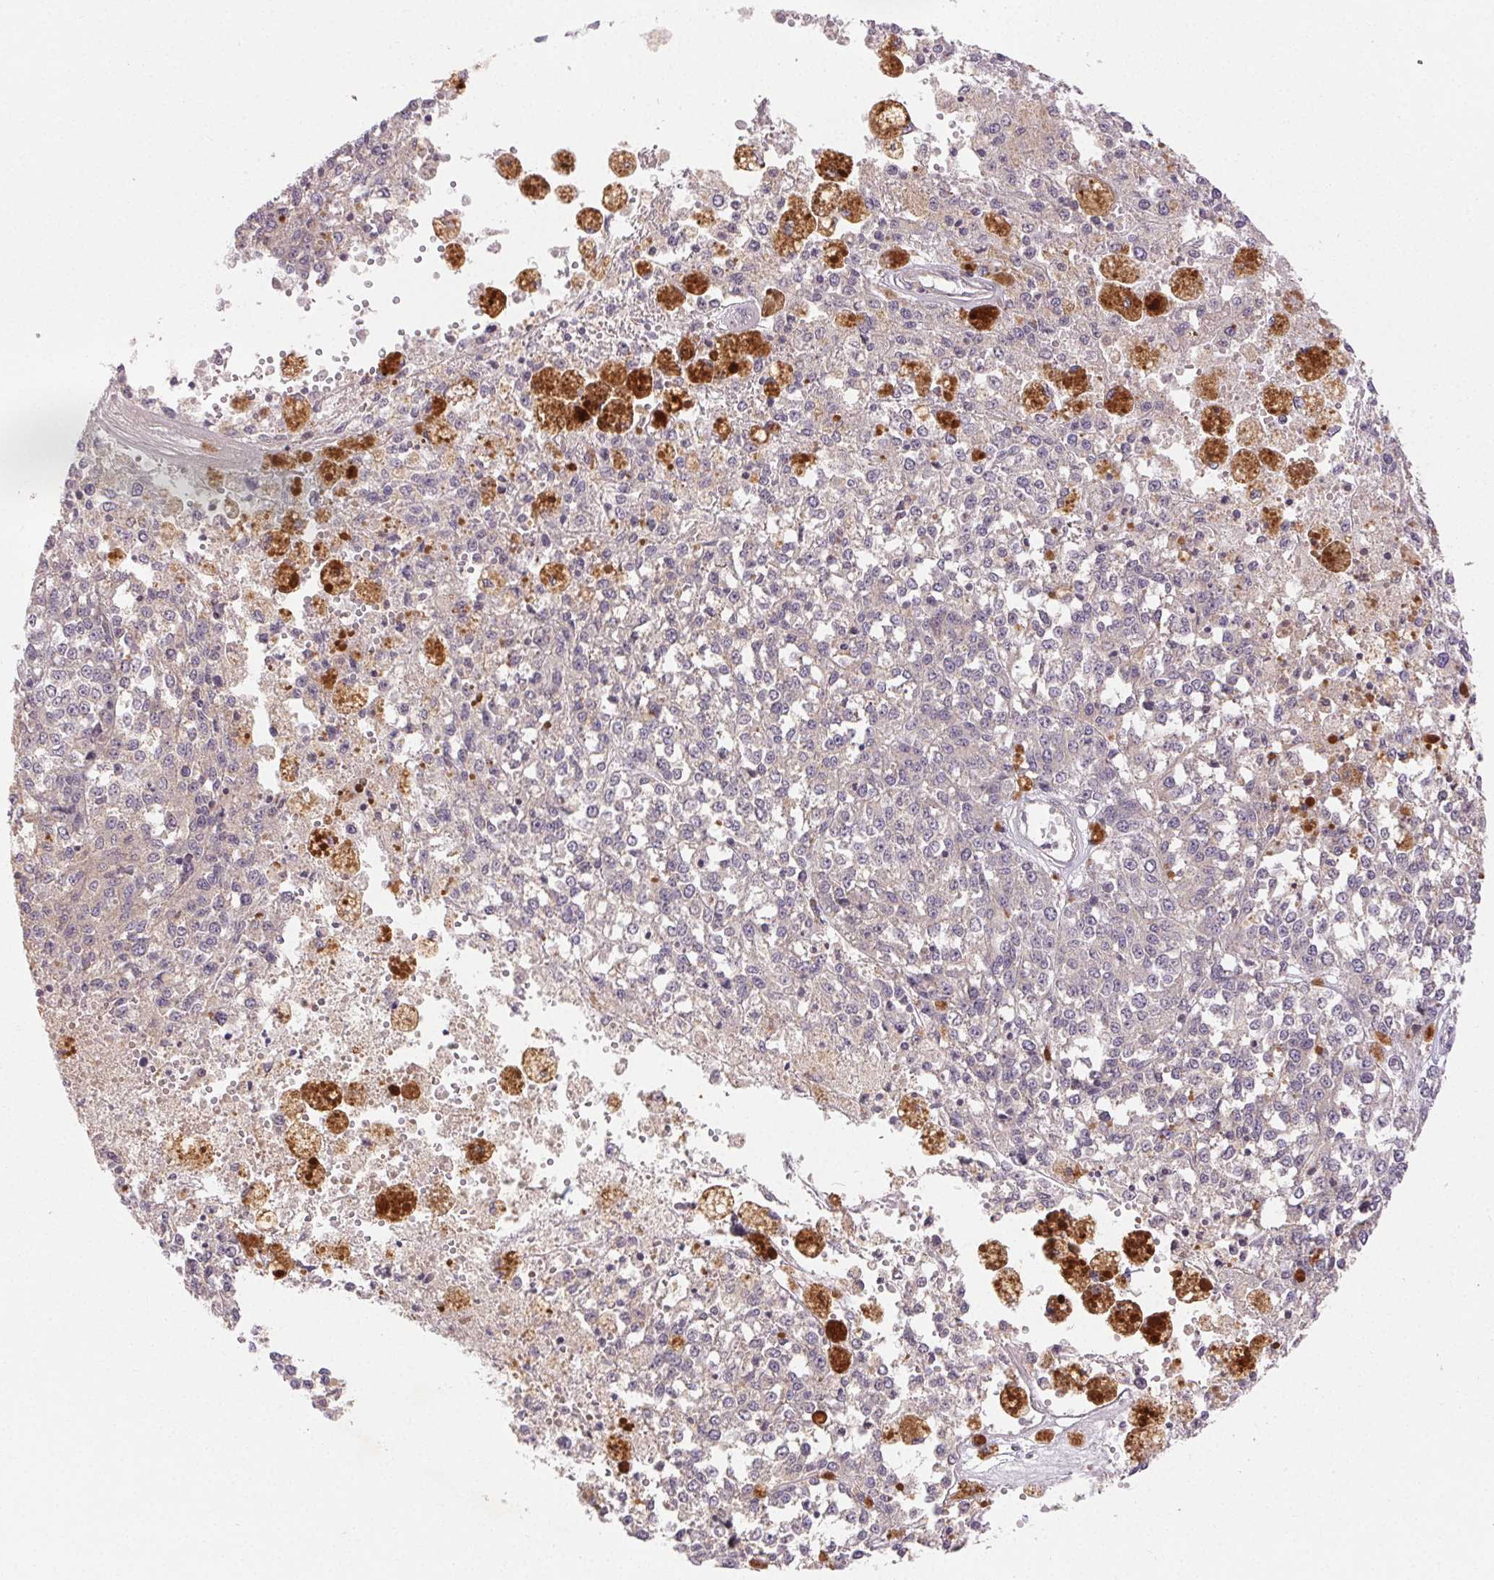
{"staining": {"intensity": "negative", "quantity": "none", "location": "none"}, "tissue": "melanoma", "cell_type": "Tumor cells", "image_type": "cancer", "snomed": [{"axis": "morphology", "description": "Malignant melanoma, Metastatic site"}, {"axis": "topography", "description": "Lymph node"}], "caption": "IHC of malignant melanoma (metastatic site) displays no staining in tumor cells.", "gene": "MAPKAPK2", "patient": {"sex": "female", "age": 64}}